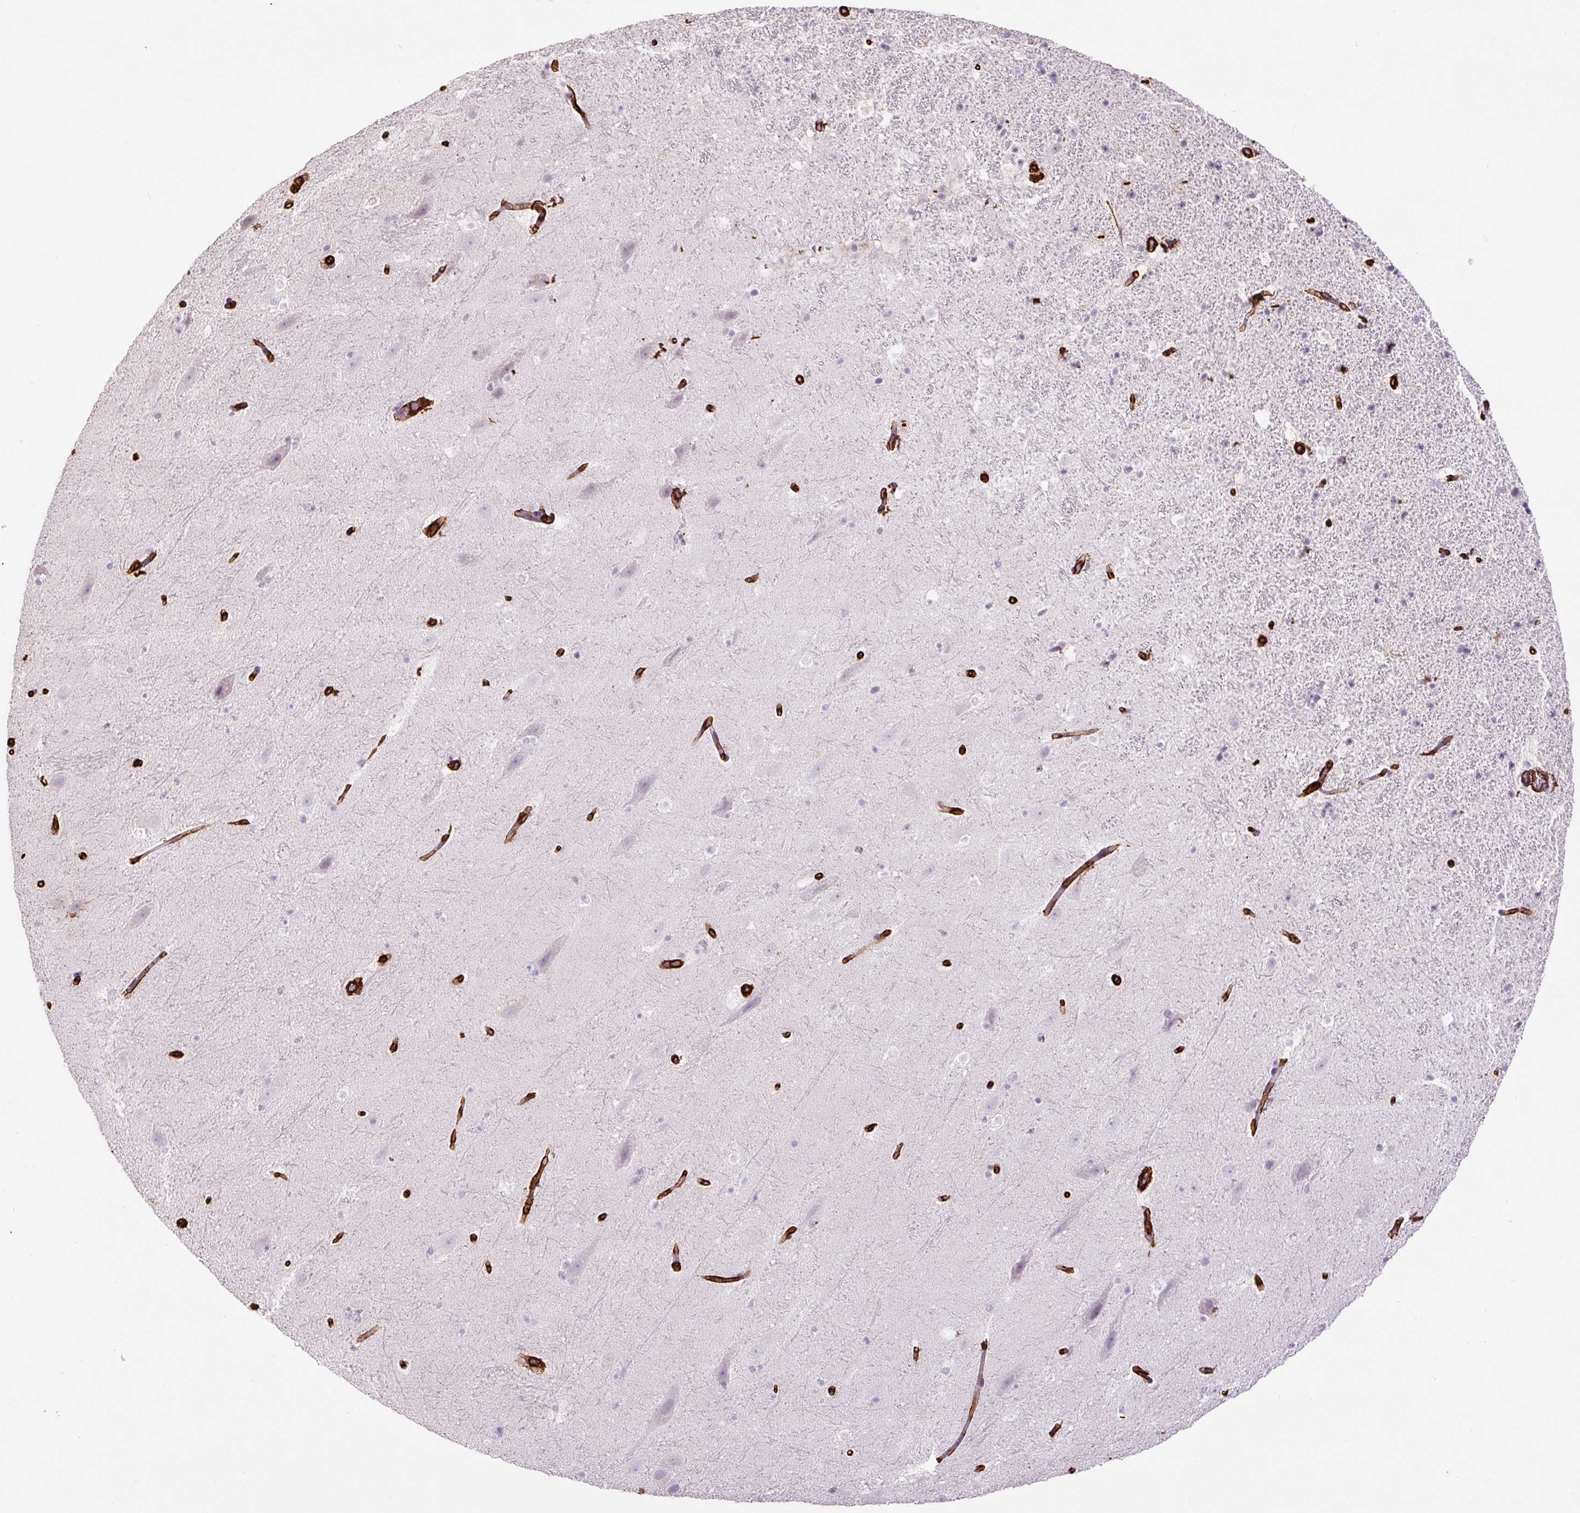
{"staining": {"intensity": "negative", "quantity": "none", "location": "none"}, "tissue": "hippocampus", "cell_type": "Glial cells", "image_type": "normal", "snomed": [{"axis": "morphology", "description": "Normal tissue, NOS"}, {"axis": "topography", "description": "Hippocampus"}], "caption": "This histopathology image is of normal hippocampus stained with immunohistochemistry to label a protein in brown with the nuclei are counter-stained blue. There is no expression in glial cells. (Brightfield microscopy of DAB (3,3'-diaminobenzidine) immunohistochemistry at high magnification).", "gene": "VIM", "patient": {"sex": "male", "age": 37}}